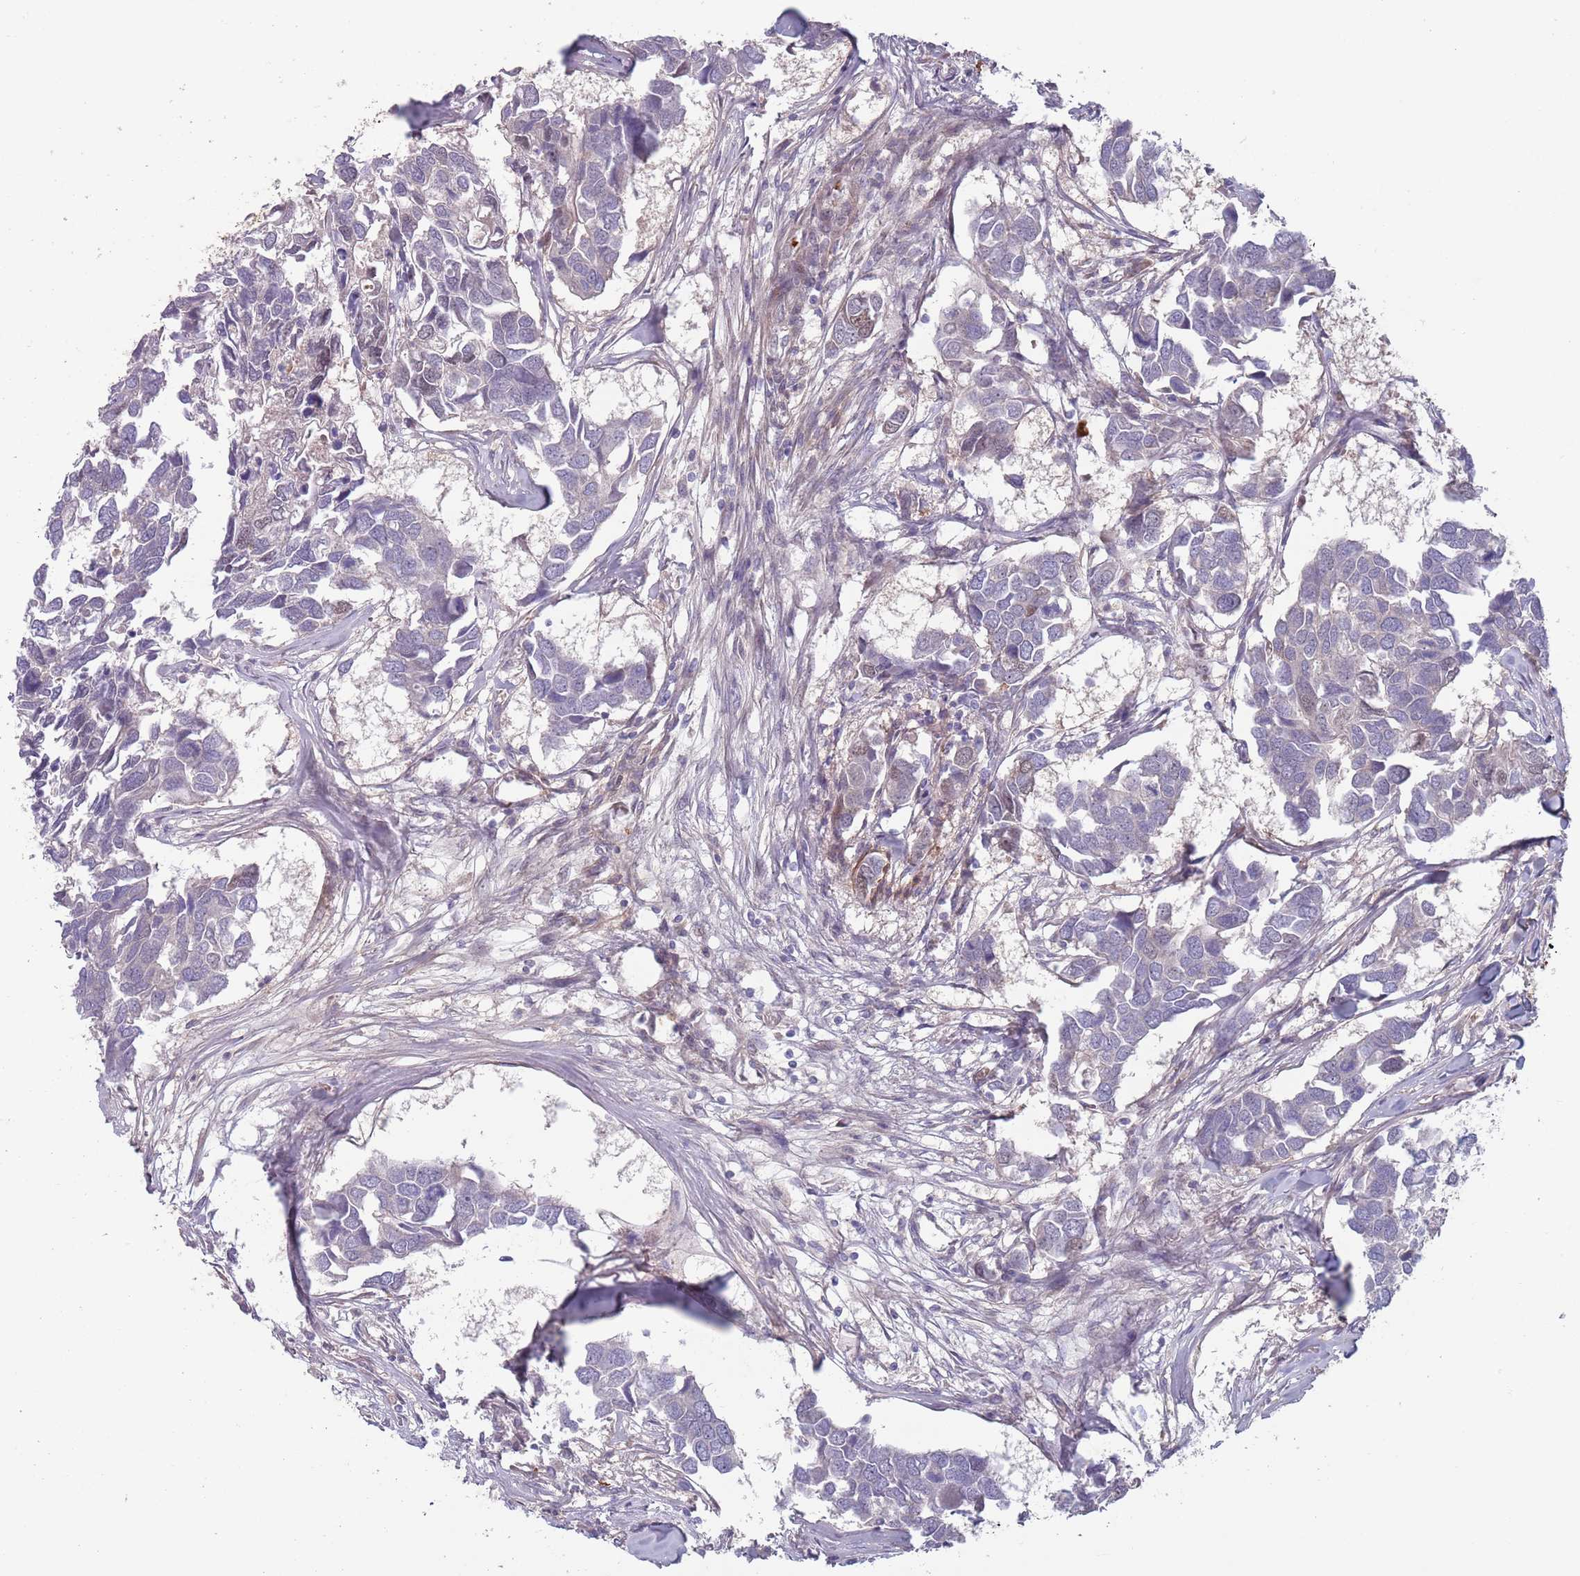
{"staining": {"intensity": "negative", "quantity": "none", "location": "none"}, "tissue": "breast cancer", "cell_type": "Tumor cells", "image_type": "cancer", "snomed": [{"axis": "morphology", "description": "Duct carcinoma"}, {"axis": "topography", "description": "Breast"}], "caption": "There is no significant positivity in tumor cells of breast cancer (invasive ductal carcinoma). (Stains: DAB immunohistochemistry (IHC) with hematoxylin counter stain, Microscopy: brightfield microscopy at high magnification).", "gene": "CLNS1A", "patient": {"sex": "female", "age": 83}}